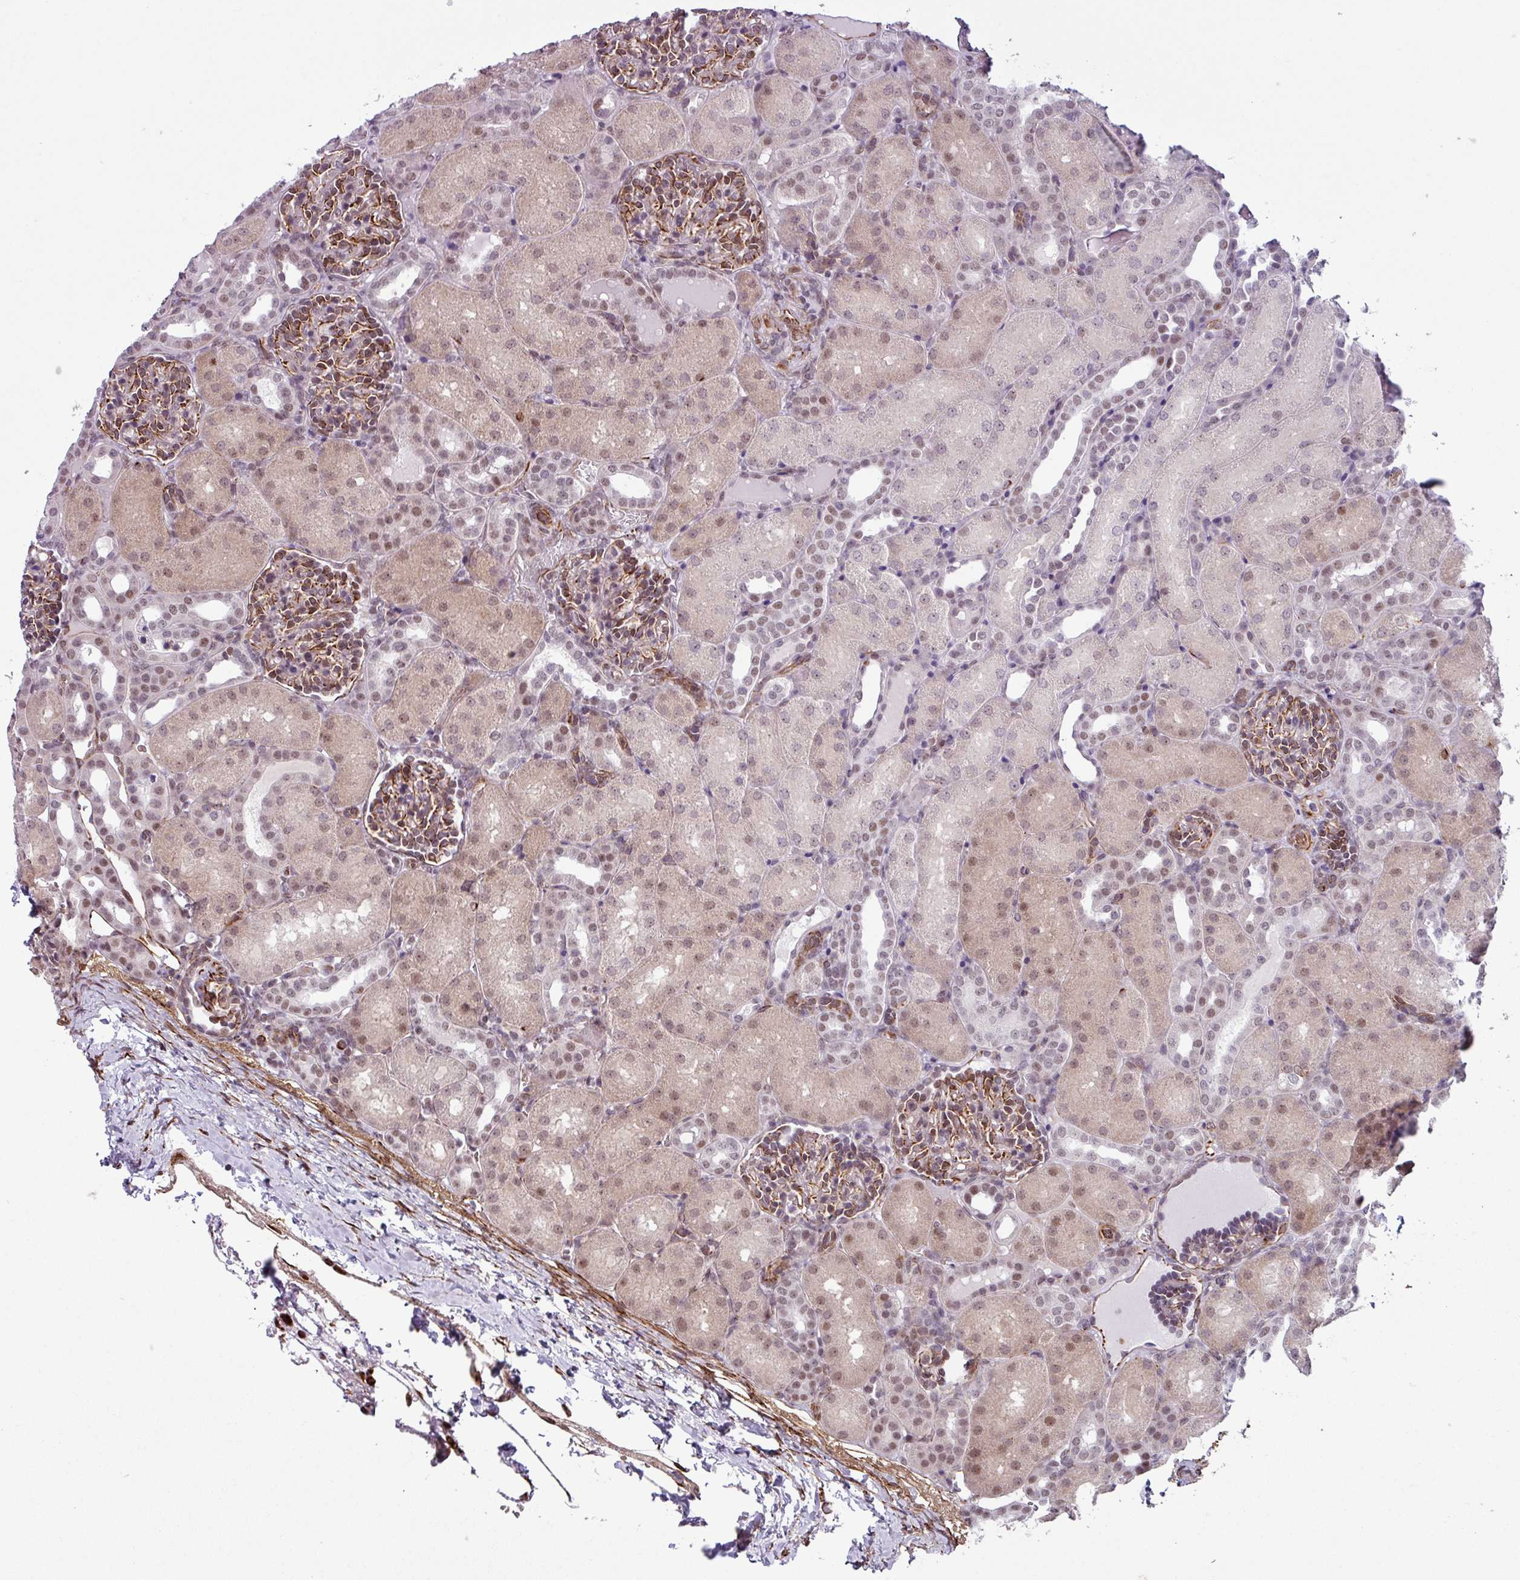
{"staining": {"intensity": "moderate", "quantity": "<25%", "location": "cytoplasmic/membranous"}, "tissue": "kidney", "cell_type": "Cells in glomeruli", "image_type": "normal", "snomed": [{"axis": "morphology", "description": "Normal tissue, NOS"}, {"axis": "topography", "description": "Kidney"}], "caption": "DAB (3,3'-diaminobenzidine) immunohistochemical staining of unremarkable human kidney reveals moderate cytoplasmic/membranous protein positivity in approximately <25% of cells in glomeruli.", "gene": "CHD3", "patient": {"sex": "male", "age": 1}}